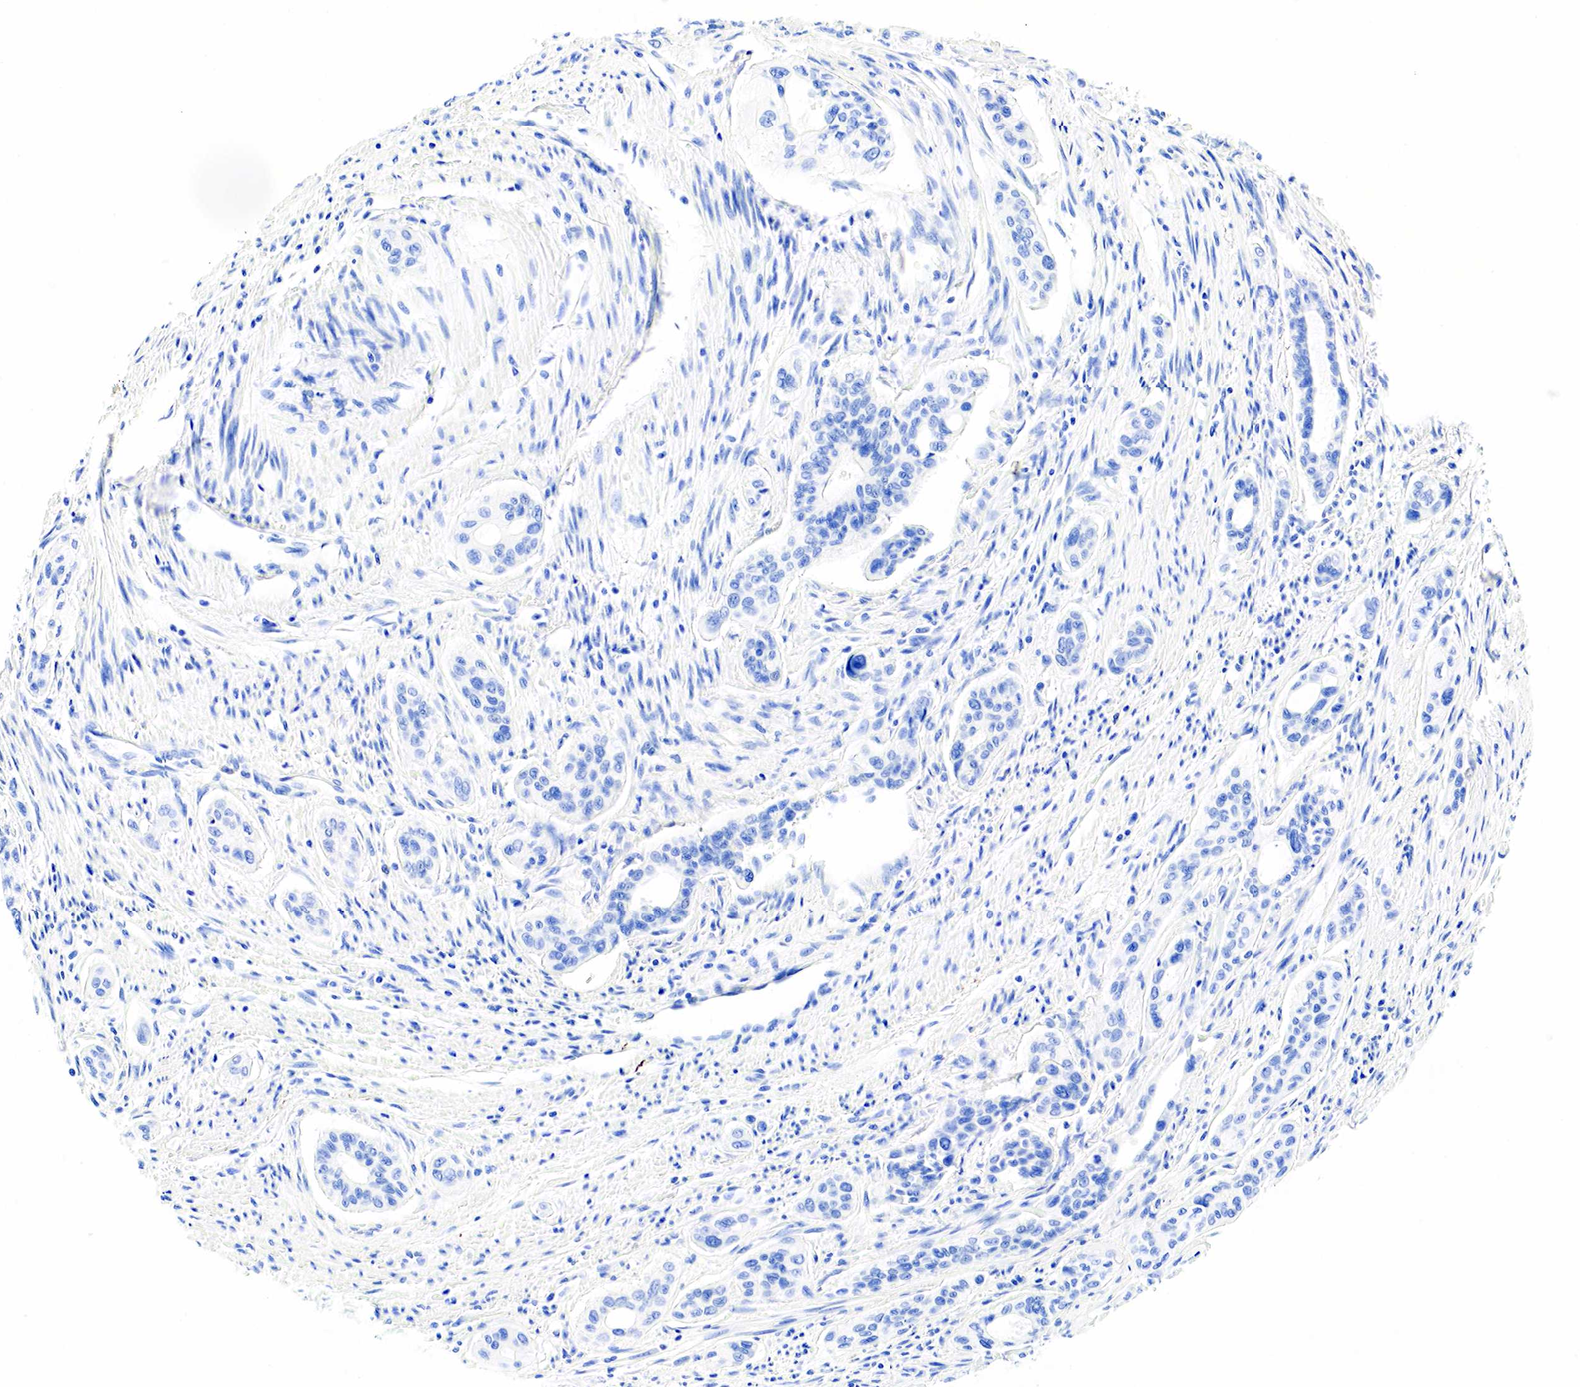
{"staining": {"intensity": "negative", "quantity": "none", "location": "none"}, "tissue": "pancreatic cancer", "cell_type": "Tumor cells", "image_type": "cancer", "snomed": [{"axis": "morphology", "description": "Adenocarcinoma, NOS"}, {"axis": "topography", "description": "Pancreas"}], "caption": "Adenocarcinoma (pancreatic) was stained to show a protein in brown. There is no significant positivity in tumor cells. (DAB IHC, high magnification).", "gene": "CHGA", "patient": {"sex": "male", "age": 77}}